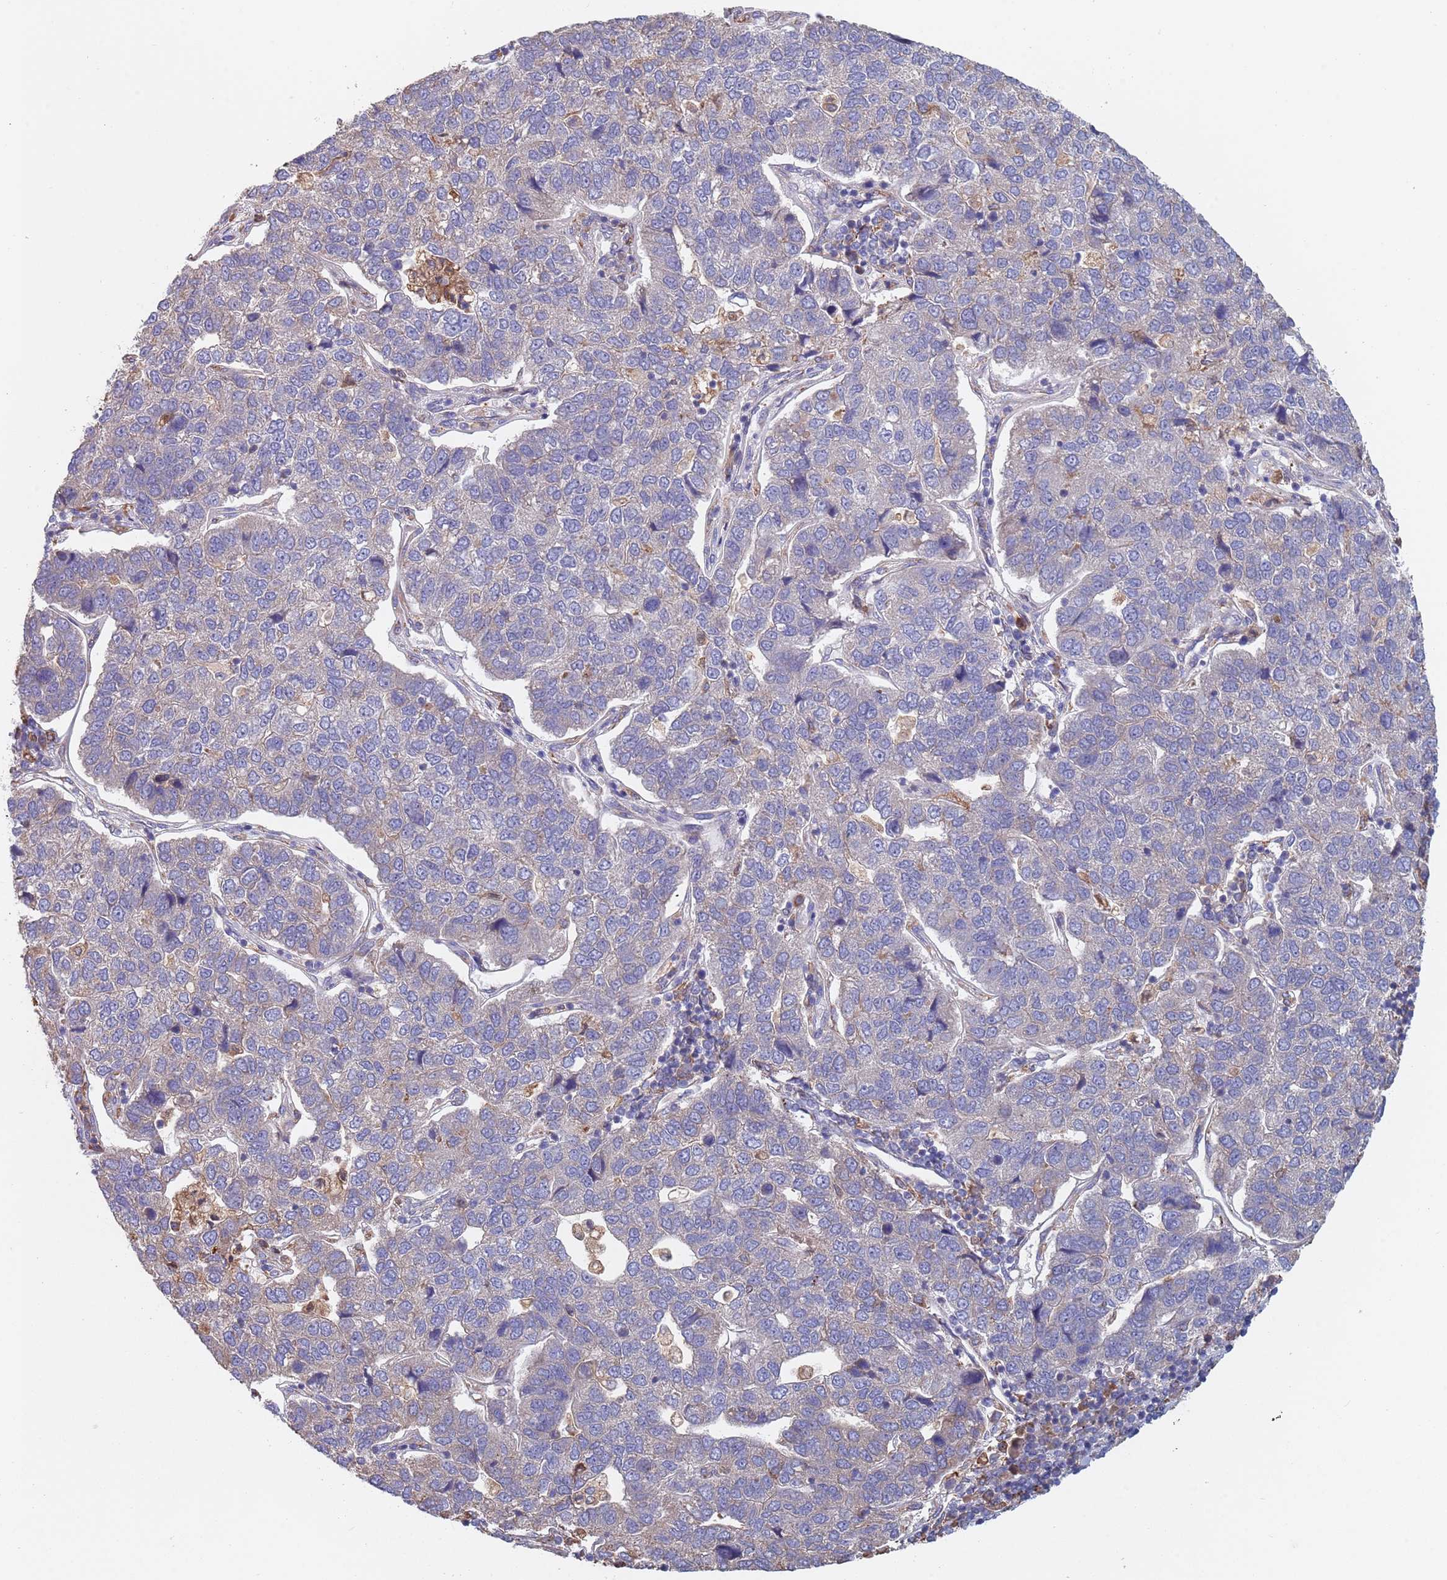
{"staining": {"intensity": "negative", "quantity": "none", "location": "none"}, "tissue": "pancreatic cancer", "cell_type": "Tumor cells", "image_type": "cancer", "snomed": [{"axis": "morphology", "description": "Adenocarcinoma, NOS"}, {"axis": "topography", "description": "Pancreas"}], "caption": "IHC of pancreatic cancer (adenocarcinoma) exhibits no positivity in tumor cells.", "gene": "DCUN1D3", "patient": {"sex": "female", "age": 61}}